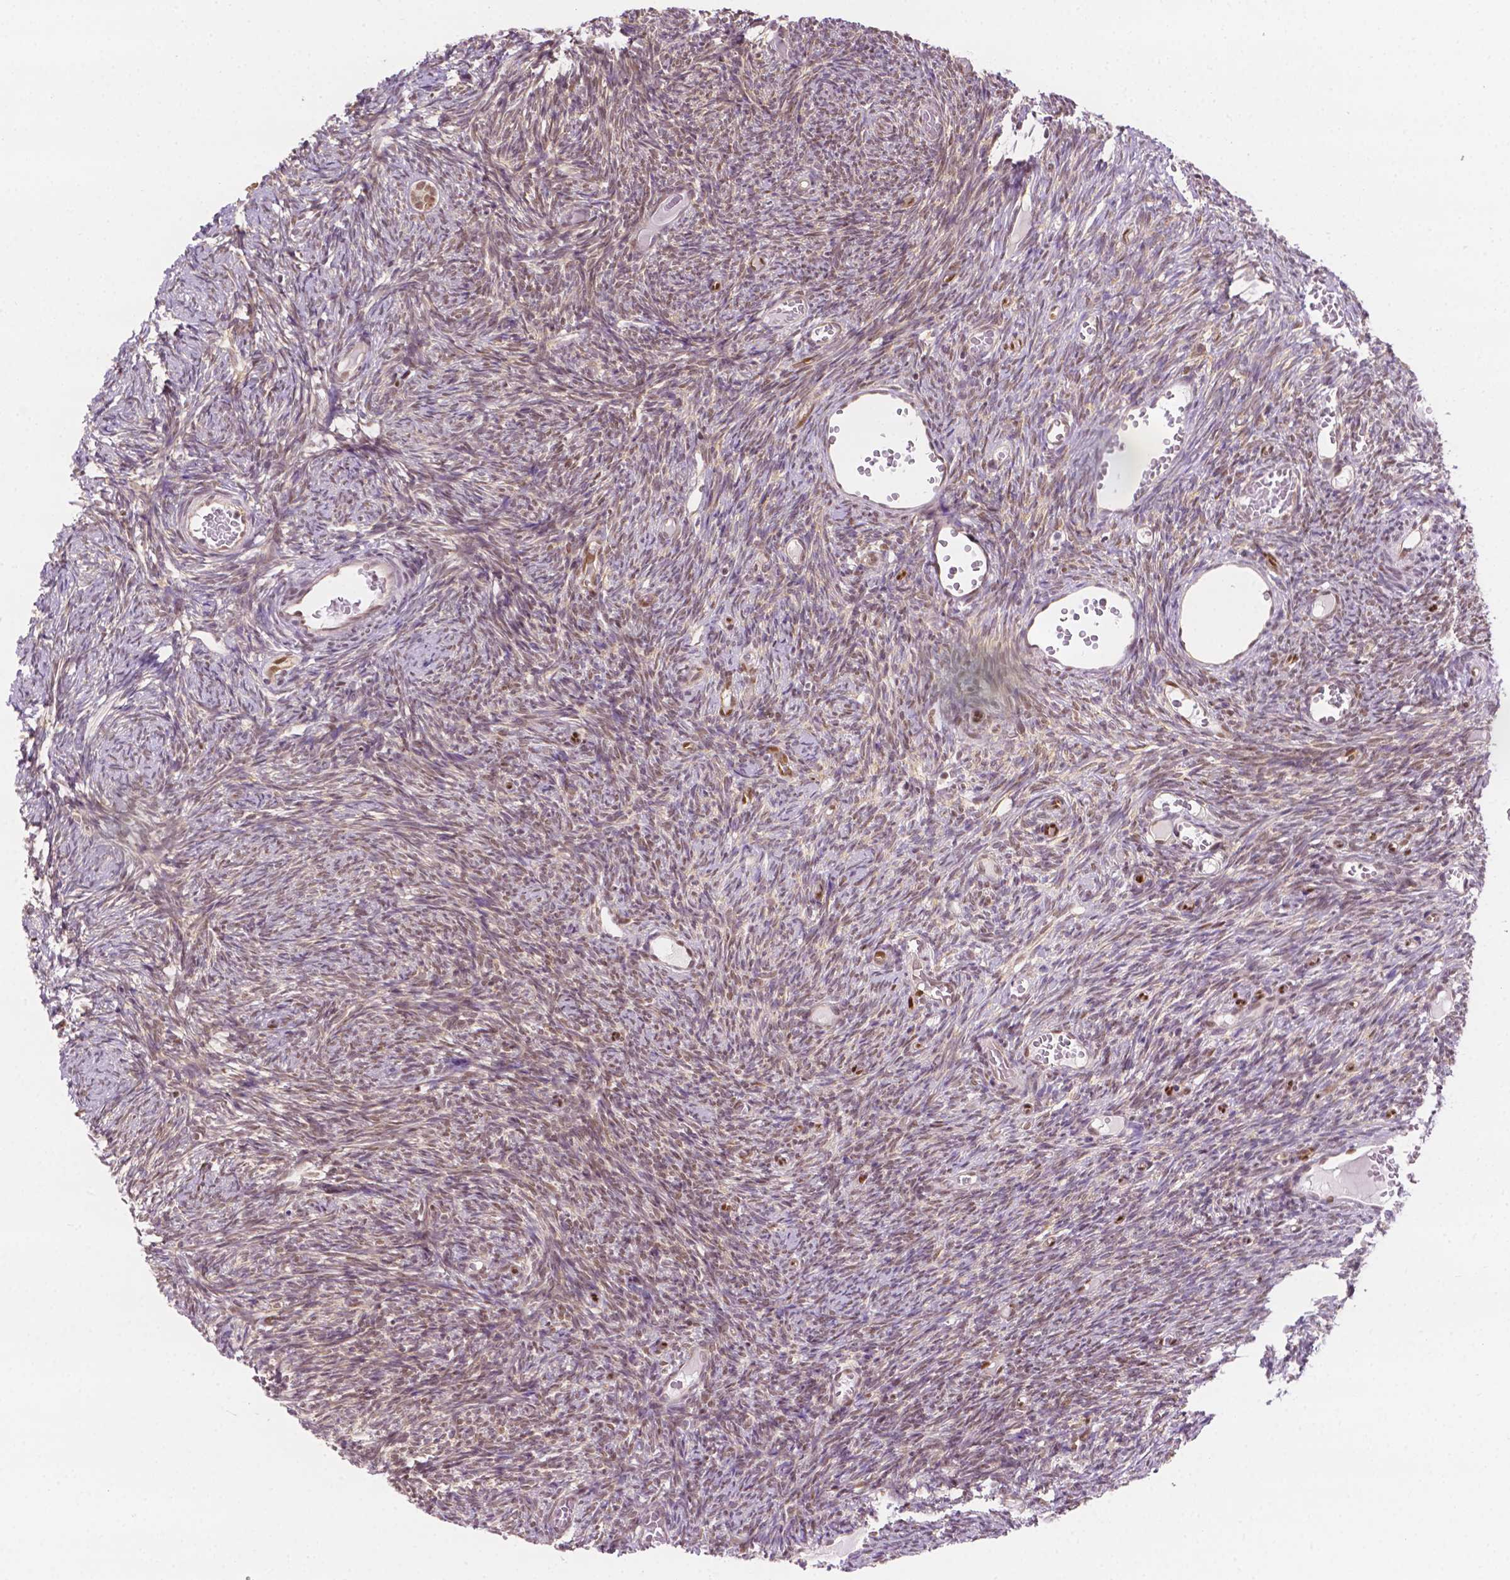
{"staining": {"intensity": "weak", "quantity": ">75%", "location": "nuclear"}, "tissue": "ovary", "cell_type": "Follicle cells", "image_type": "normal", "snomed": [{"axis": "morphology", "description": "Normal tissue, NOS"}, {"axis": "topography", "description": "Ovary"}], "caption": "Protein expression by IHC shows weak nuclear positivity in approximately >75% of follicle cells in benign ovary. (DAB (3,3'-diaminobenzidine) IHC with brightfield microscopy, high magnification).", "gene": "ERF", "patient": {"sex": "female", "age": 39}}